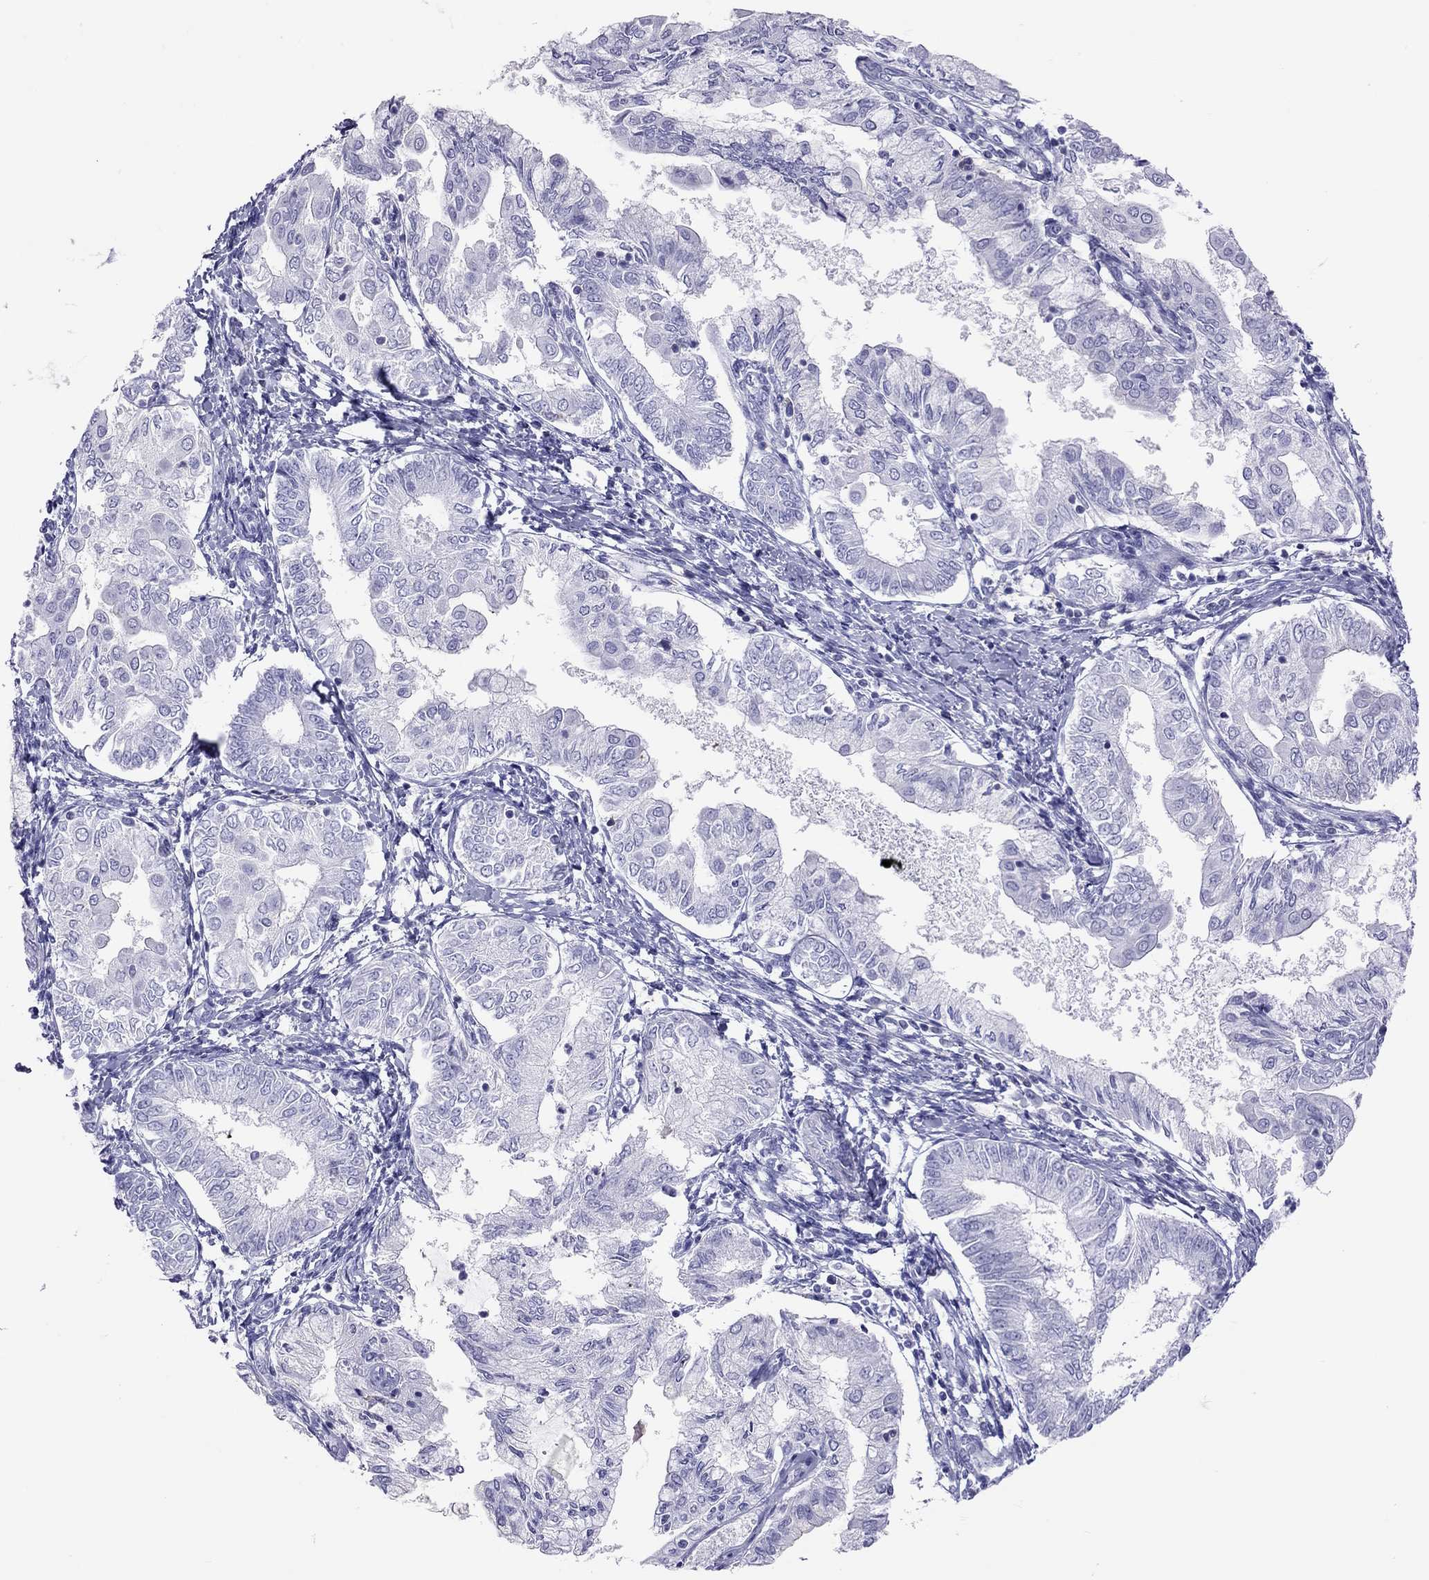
{"staining": {"intensity": "negative", "quantity": "none", "location": "none"}, "tissue": "endometrial cancer", "cell_type": "Tumor cells", "image_type": "cancer", "snomed": [{"axis": "morphology", "description": "Adenocarcinoma, NOS"}, {"axis": "topography", "description": "Endometrium"}], "caption": "Tumor cells show no significant expression in endometrial adenocarcinoma.", "gene": "STAG3", "patient": {"sex": "female", "age": 68}}